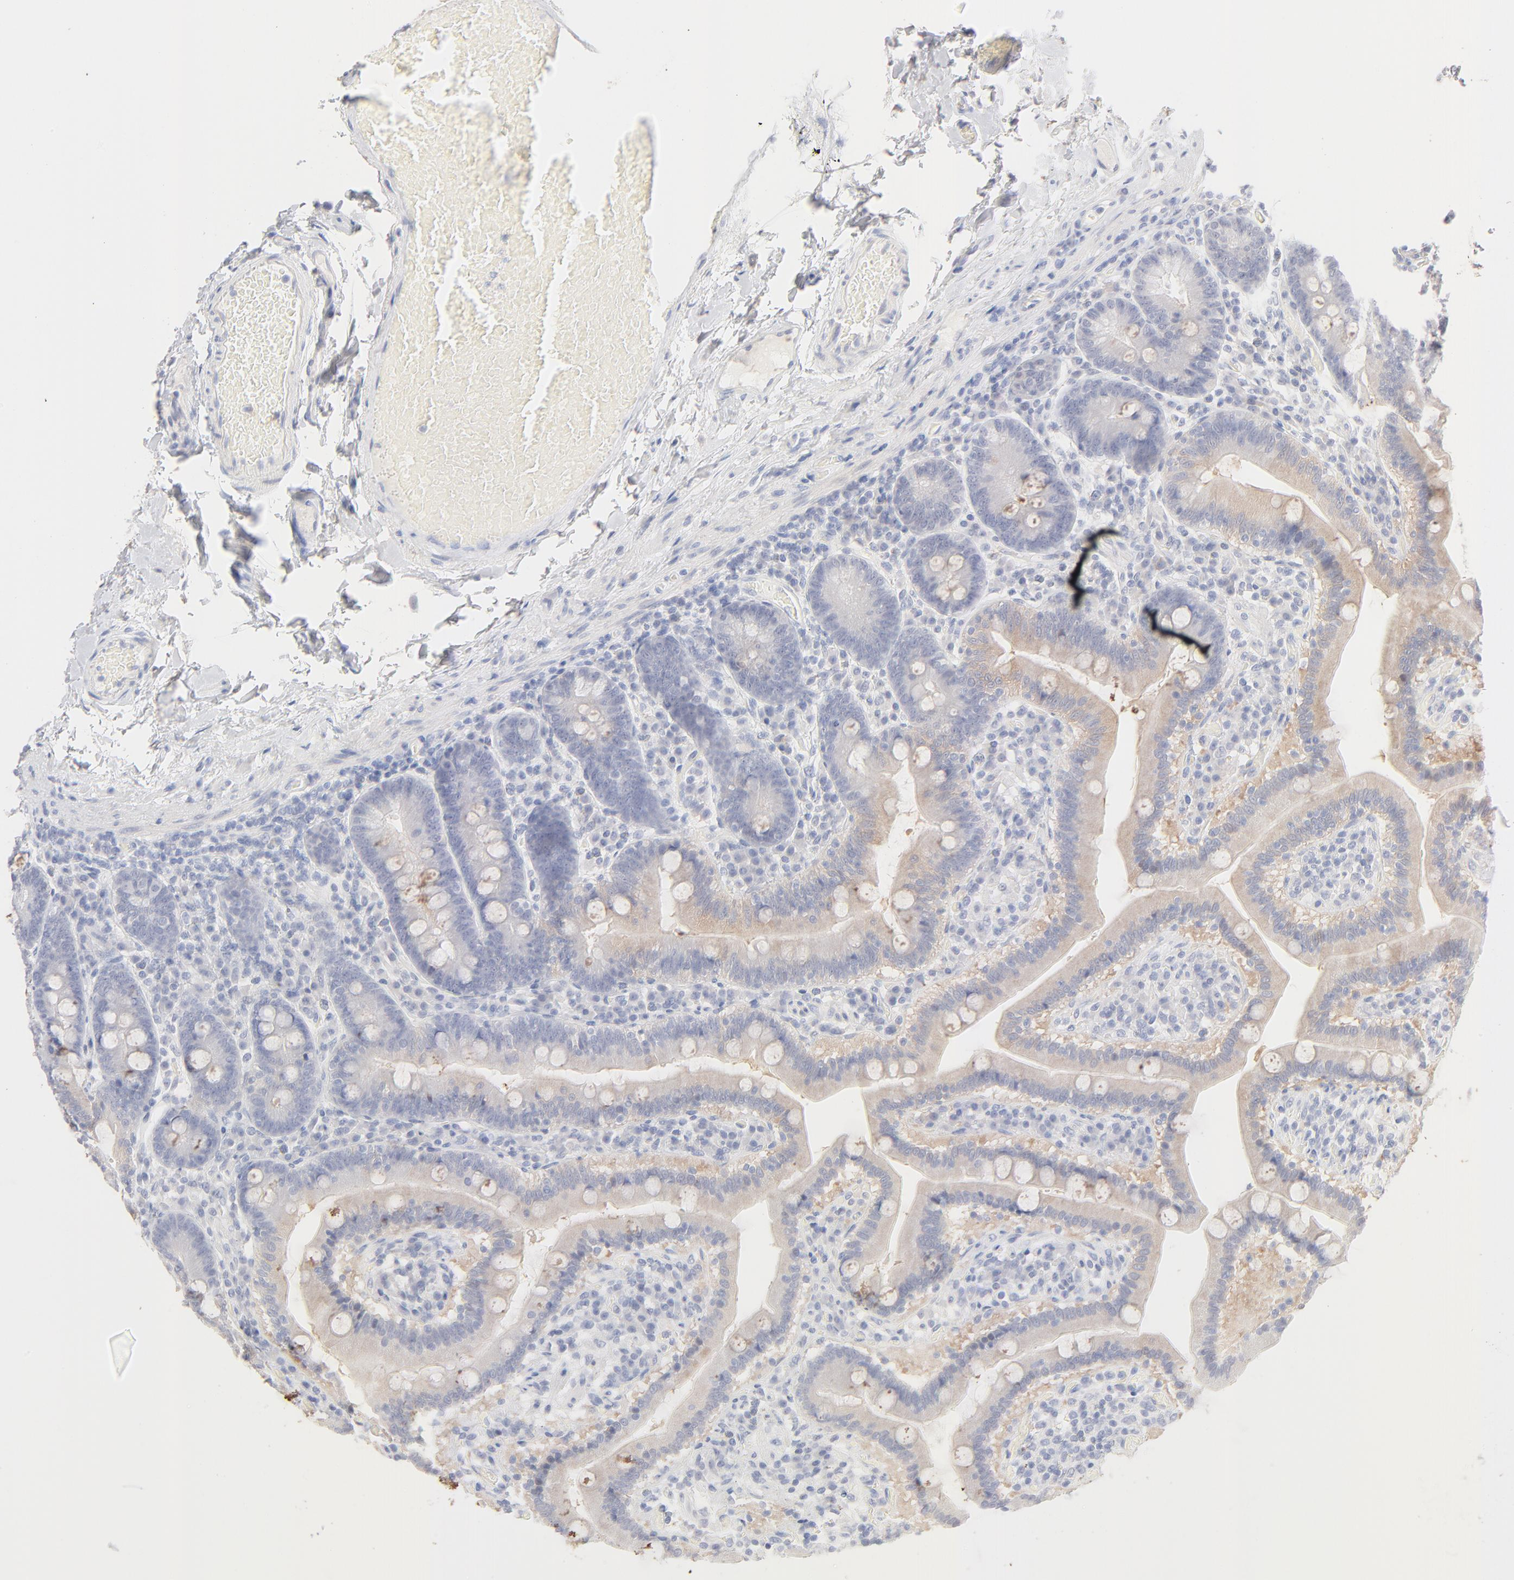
{"staining": {"intensity": "weak", "quantity": "<25%", "location": "cytoplasmic/membranous"}, "tissue": "duodenum", "cell_type": "Glandular cells", "image_type": "normal", "snomed": [{"axis": "morphology", "description": "Normal tissue, NOS"}, {"axis": "topography", "description": "Duodenum"}], "caption": "Duodenum was stained to show a protein in brown. There is no significant staining in glandular cells. (Immunohistochemistry, brightfield microscopy, high magnification).", "gene": "ONECUT1", "patient": {"sex": "male", "age": 66}}